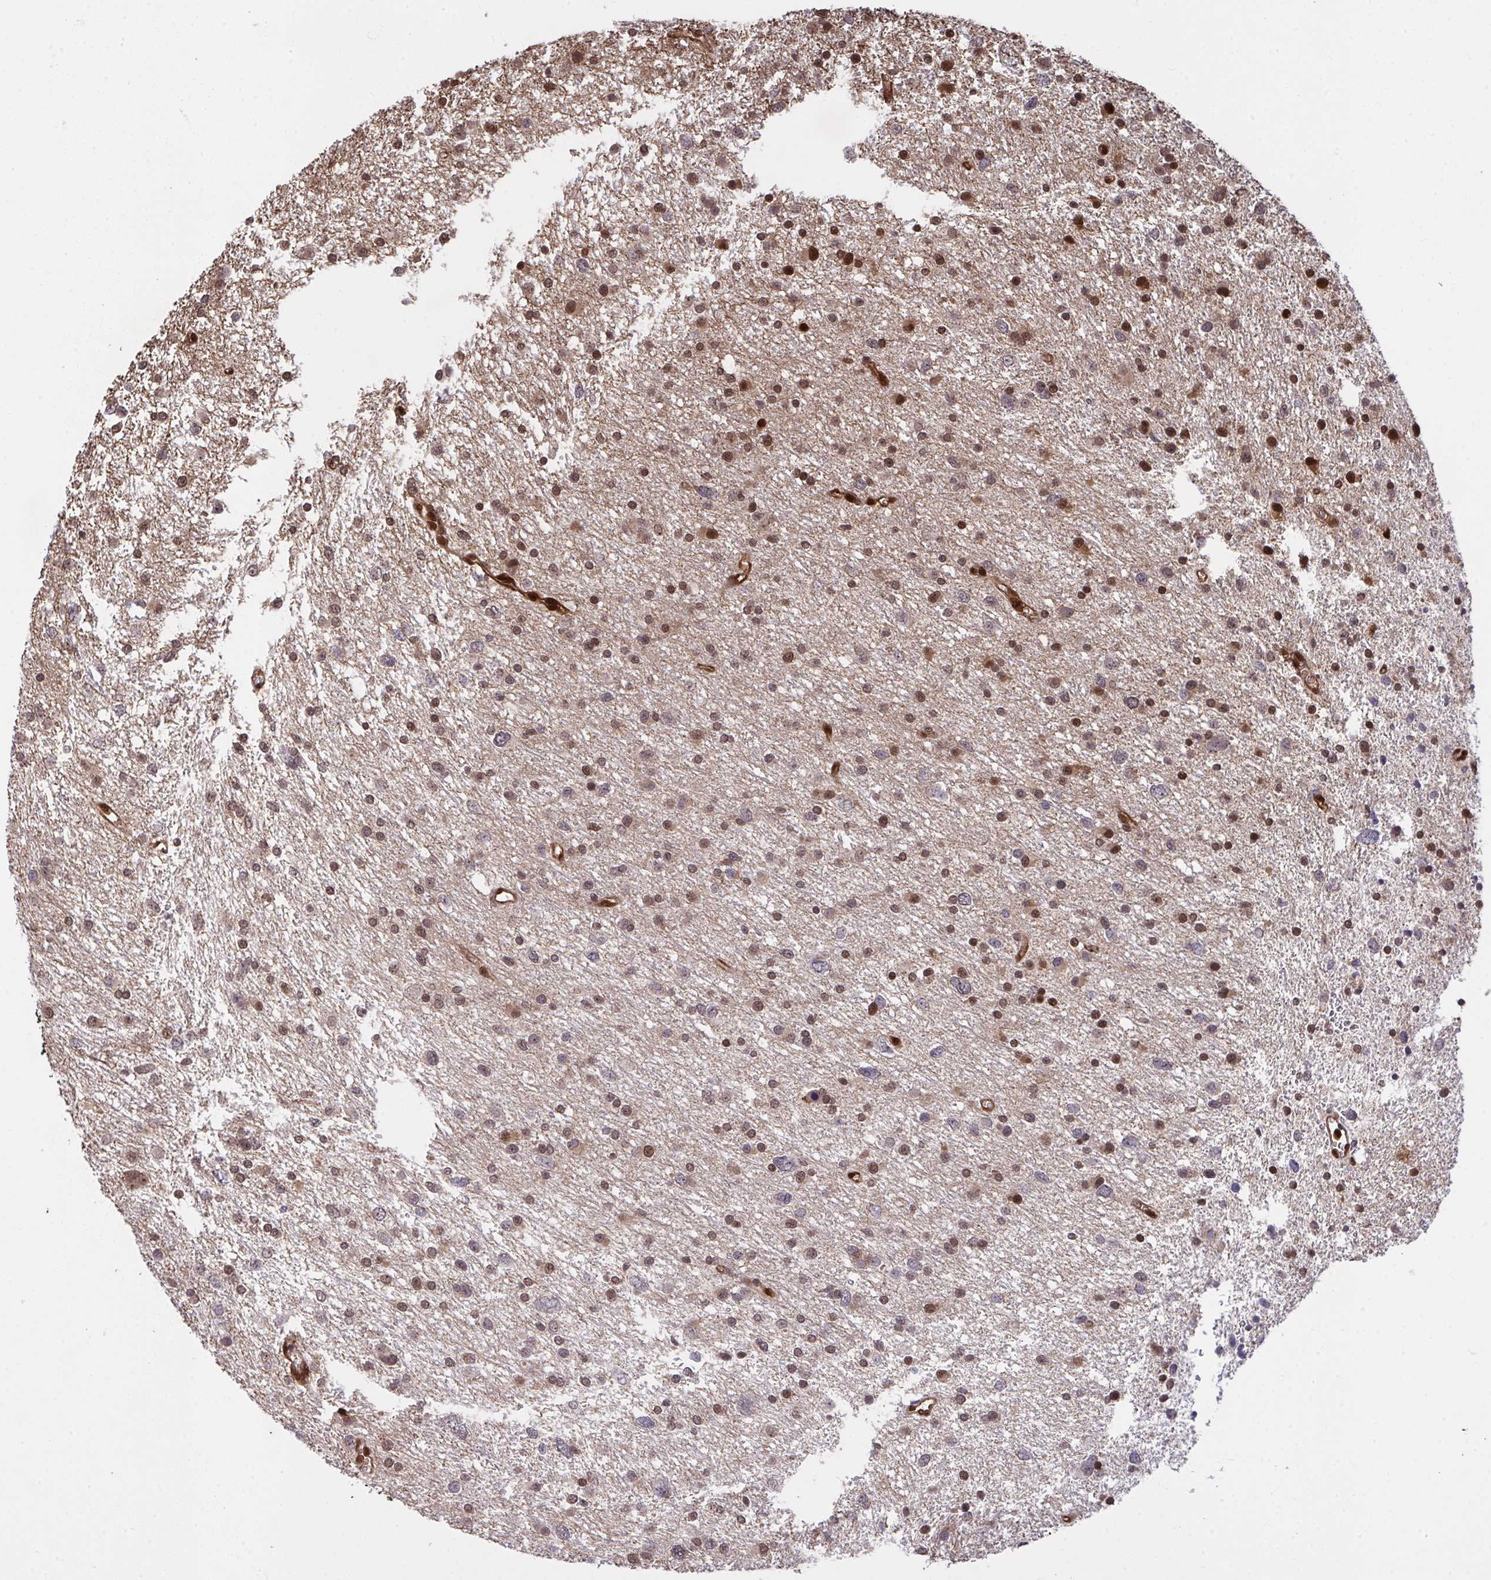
{"staining": {"intensity": "moderate", "quantity": "25%-75%", "location": "nuclear"}, "tissue": "glioma", "cell_type": "Tumor cells", "image_type": "cancer", "snomed": [{"axis": "morphology", "description": "Glioma, malignant, Low grade"}, {"axis": "topography", "description": "Brain"}], "caption": "Protein staining by IHC shows moderate nuclear staining in approximately 25%-75% of tumor cells in glioma.", "gene": "UXT", "patient": {"sex": "female", "age": 55}}